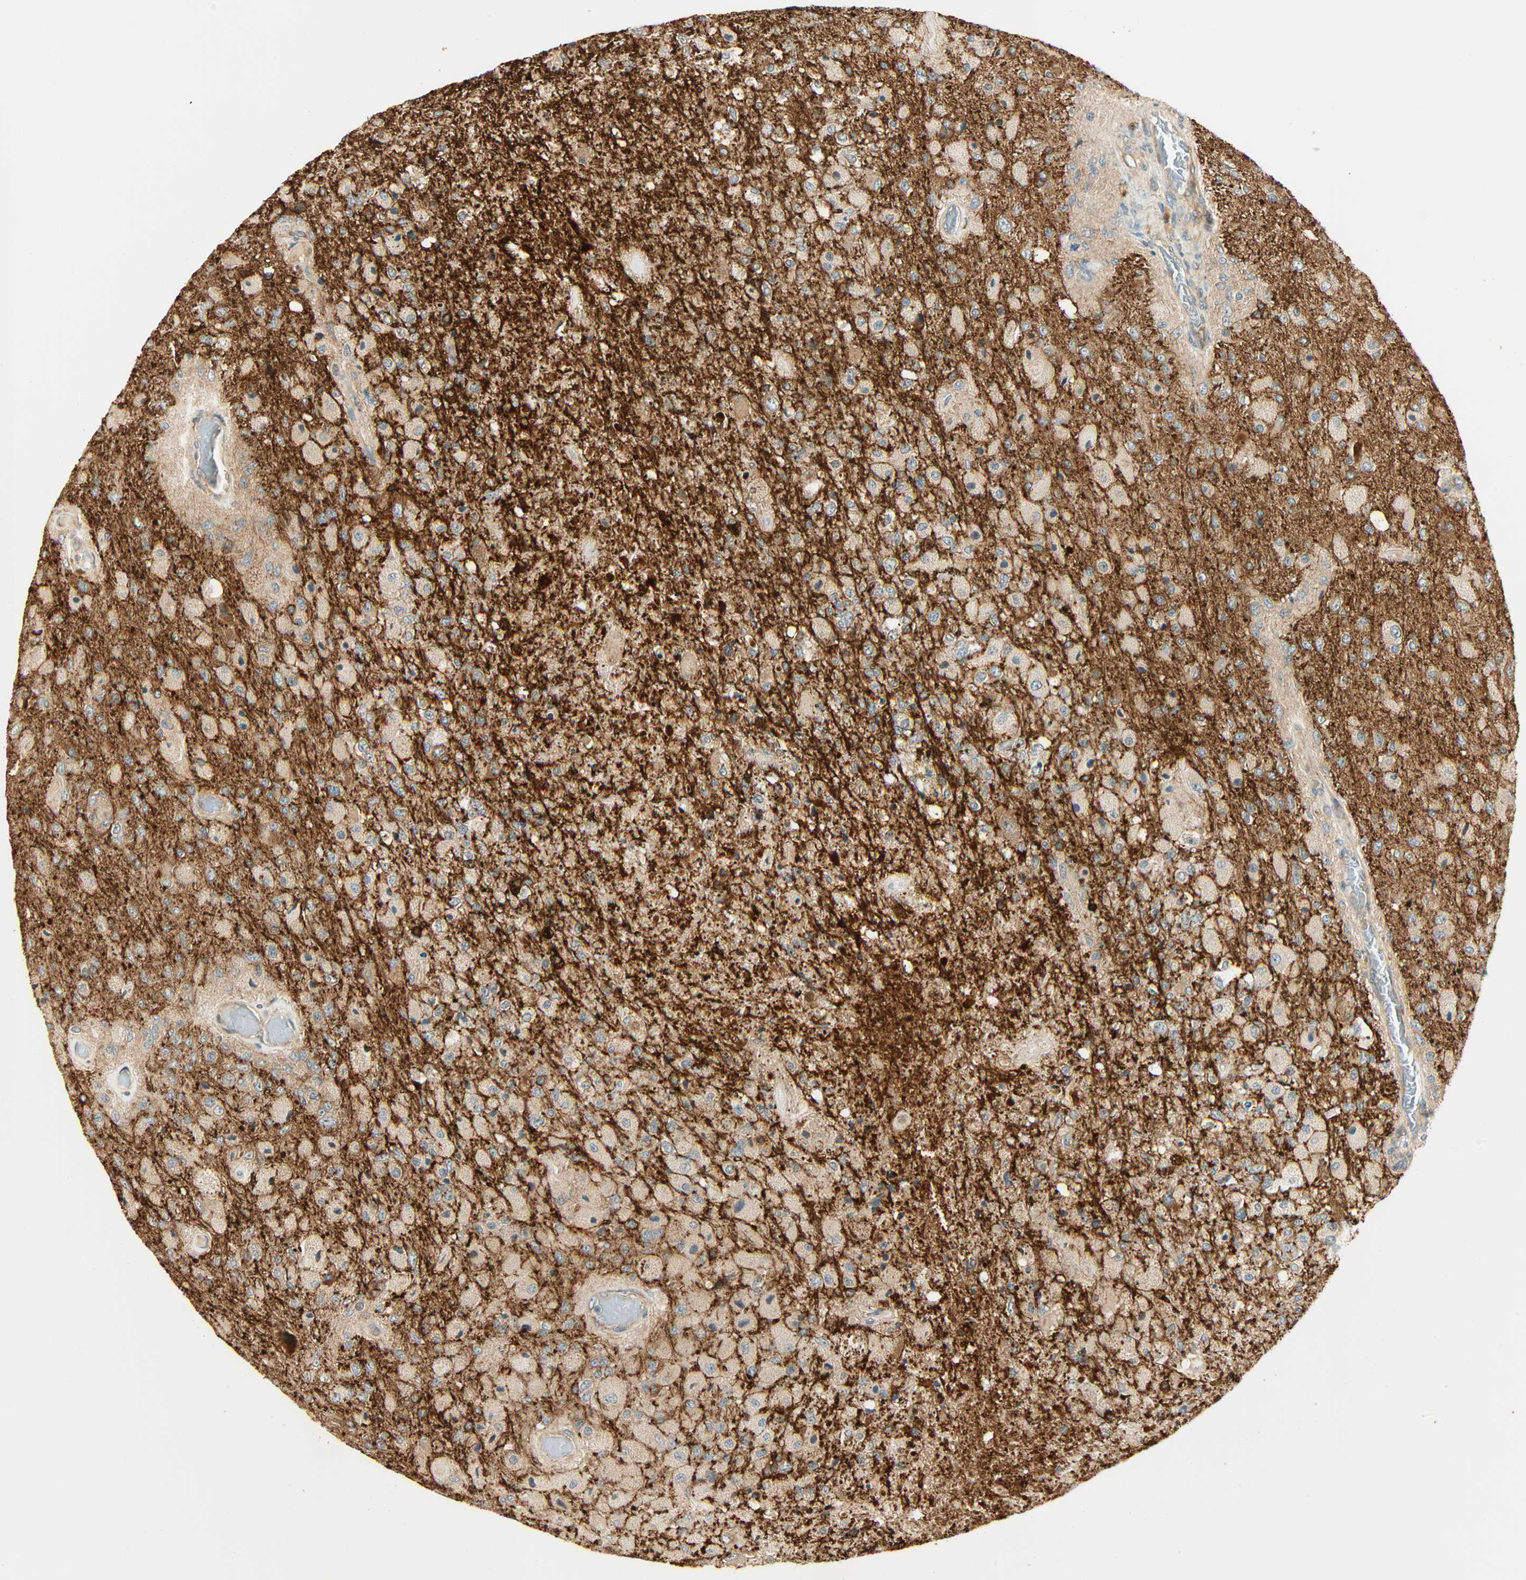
{"staining": {"intensity": "moderate", "quantity": ">75%", "location": "cytoplasmic/membranous,nuclear"}, "tissue": "glioma", "cell_type": "Tumor cells", "image_type": "cancer", "snomed": [{"axis": "morphology", "description": "Normal tissue, NOS"}, {"axis": "morphology", "description": "Glioma, malignant, High grade"}, {"axis": "topography", "description": "Cerebral cortex"}], "caption": "Immunohistochemistry of malignant high-grade glioma displays medium levels of moderate cytoplasmic/membranous and nuclear positivity in approximately >75% of tumor cells. Using DAB (brown) and hematoxylin (blue) stains, captured at high magnification using brightfield microscopy.", "gene": "PNPLA6", "patient": {"sex": "male", "age": 77}}